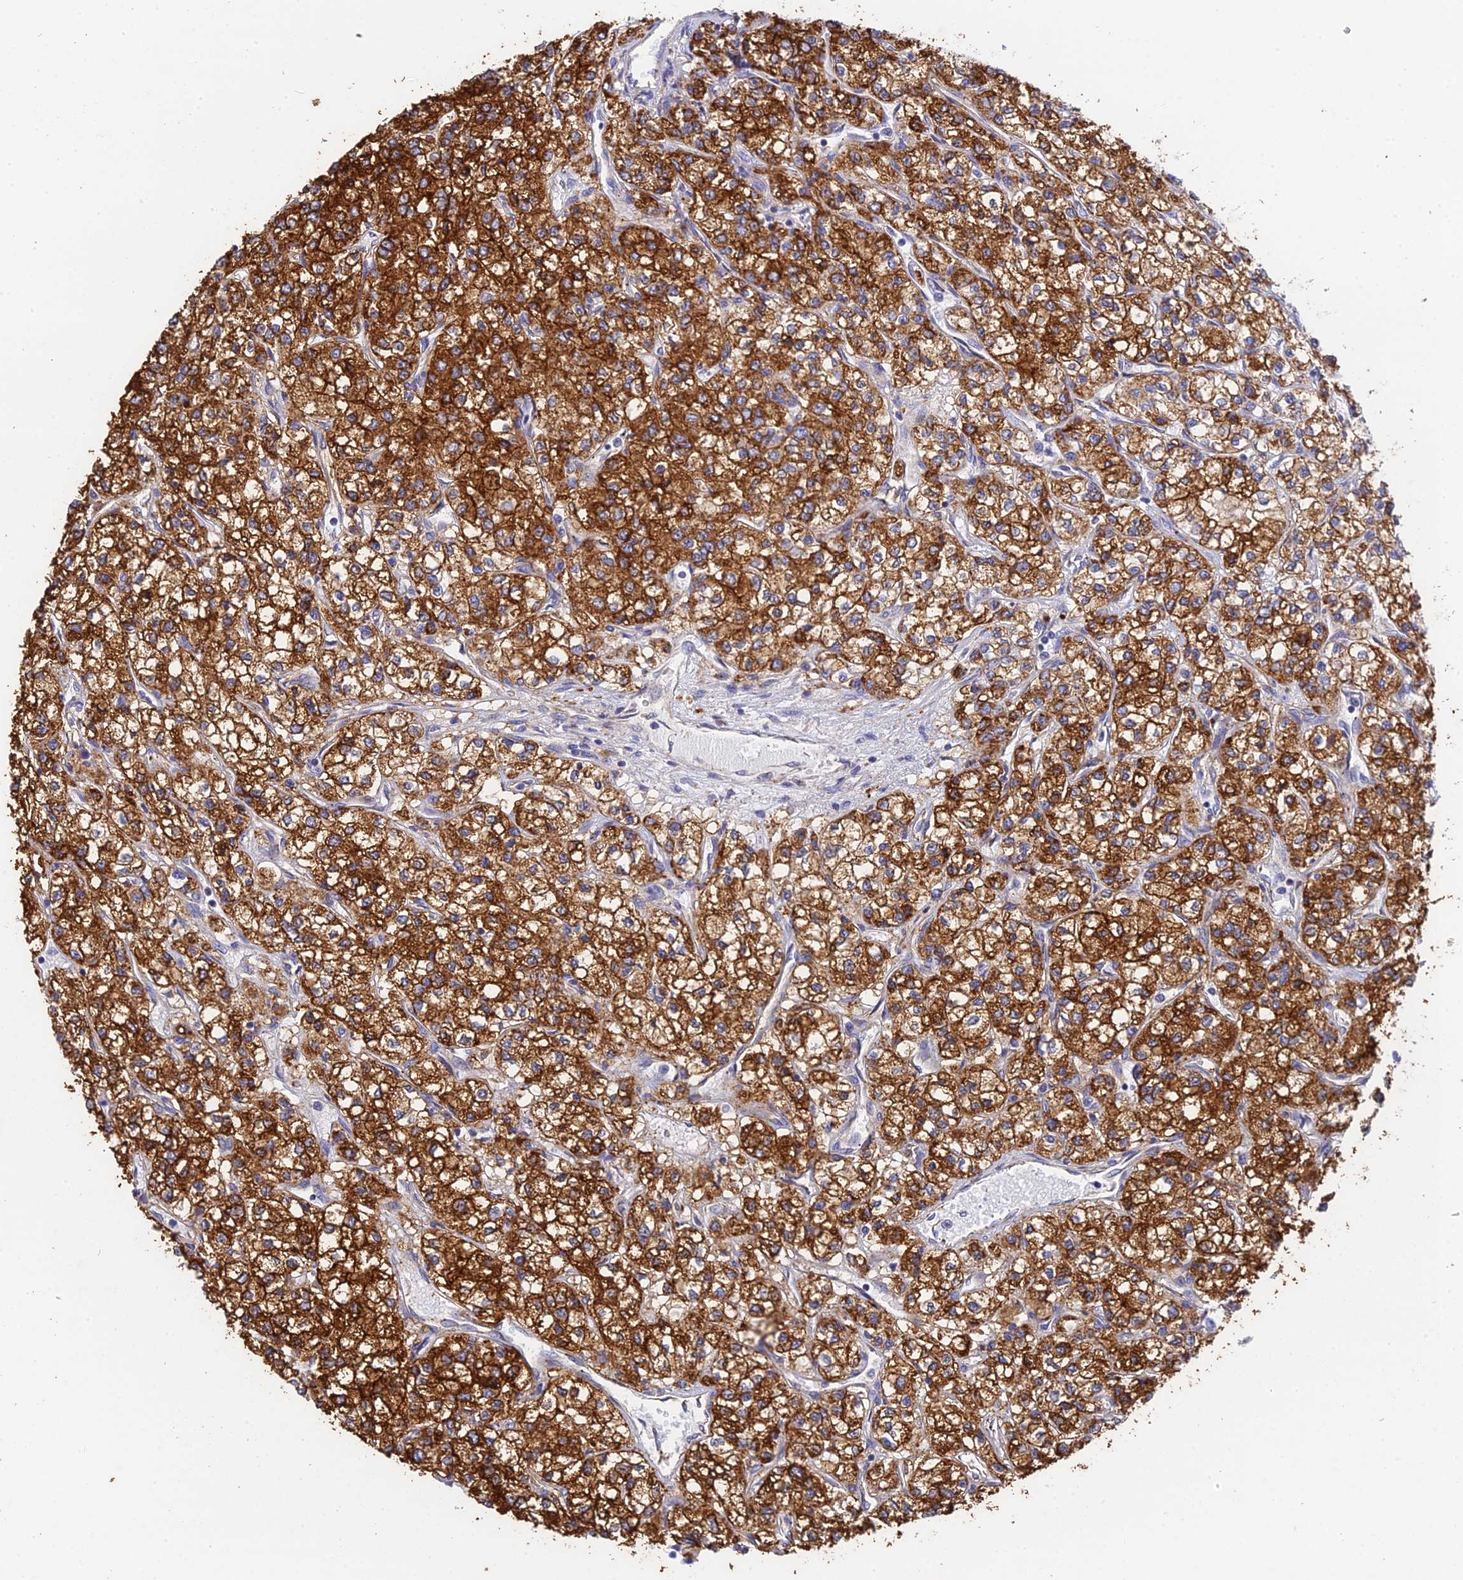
{"staining": {"intensity": "strong", "quantity": ">75%", "location": "cytoplasmic/membranous"}, "tissue": "renal cancer", "cell_type": "Tumor cells", "image_type": "cancer", "snomed": [{"axis": "morphology", "description": "Adenocarcinoma, NOS"}, {"axis": "topography", "description": "Kidney"}], "caption": "Immunohistochemical staining of adenocarcinoma (renal) shows high levels of strong cytoplasmic/membranous protein staining in approximately >75% of tumor cells.", "gene": "WDR6", "patient": {"sex": "male", "age": 80}}